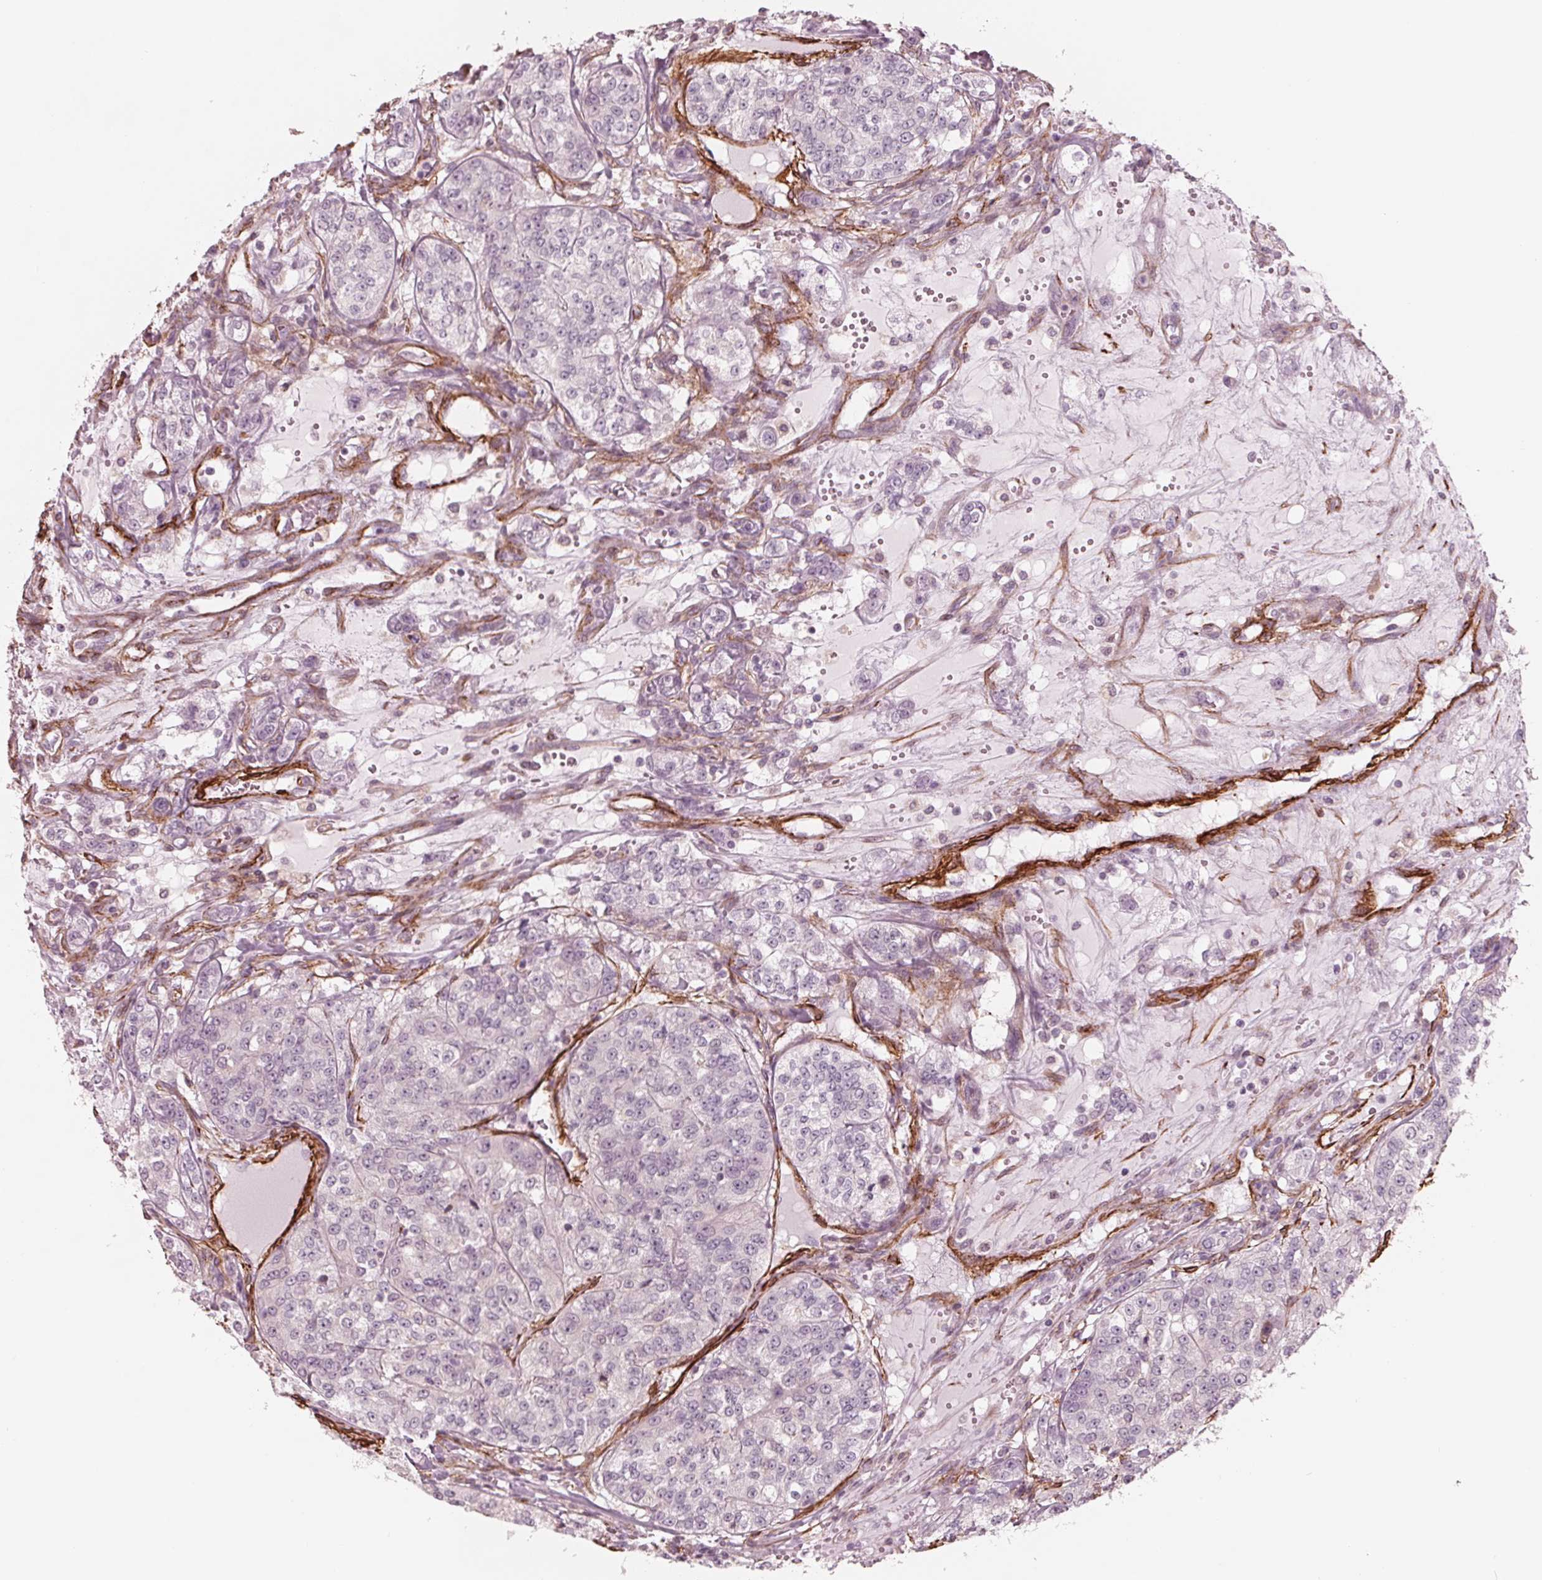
{"staining": {"intensity": "negative", "quantity": "none", "location": "none"}, "tissue": "renal cancer", "cell_type": "Tumor cells", "image_type": "cancer", "snomed": [{"axis": "morphology", "description": "Adenocarcinoma, NOS"}, {"axis": "topography", "description": "Kidney"}], "caption": "Micrograph shows no protein expression in tumor cells of renal cancer tissue.", "gene": "MIER3", "patient": {"sex": "female", "age": 63}}